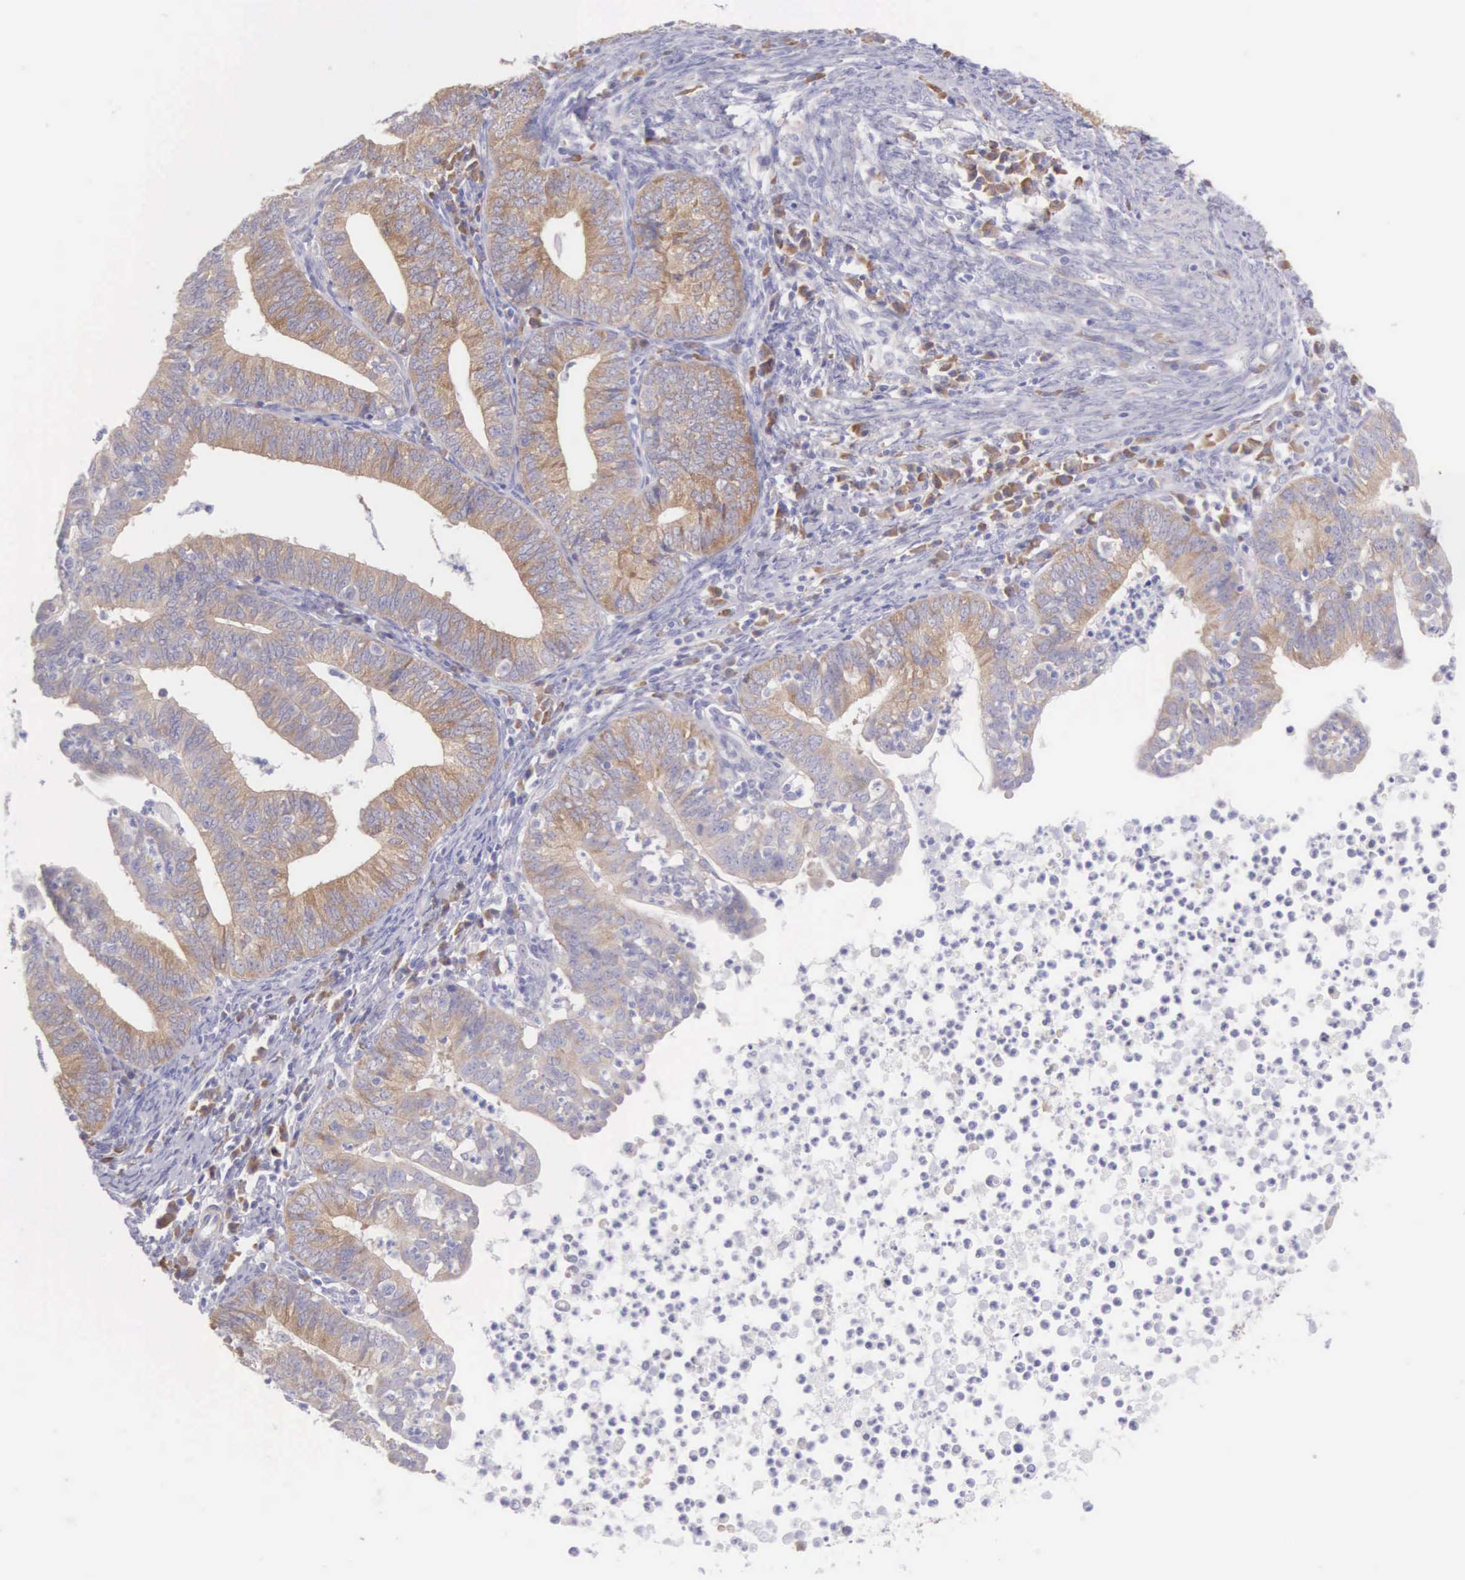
{"staining": {"intensity": "weak", "quantity": ">75%", "location": "cytoplasmic/membranous"}, "tissue": "endometrial cancer", "cell_type": "Tumor cells", "image_type": "cancer", "snomed": [{"axis": "morphology", "description": "Adenocarcinoma, NOS"}, {"axis": "topography", "description": "Endometrium"}], "caption": "Immunohistochemical staining of endometrial cancer (adenocarcinoma) exhibits weak cytoplasmic/membranous protein staining in about >75% of tumor cells. Using DAB (brown) and hematoxylin (blue) stains, captured at high magnification using brightfield microscopy.", "gene": "ARFGAP3", "patient": {"sex": "female", "age": 66}}